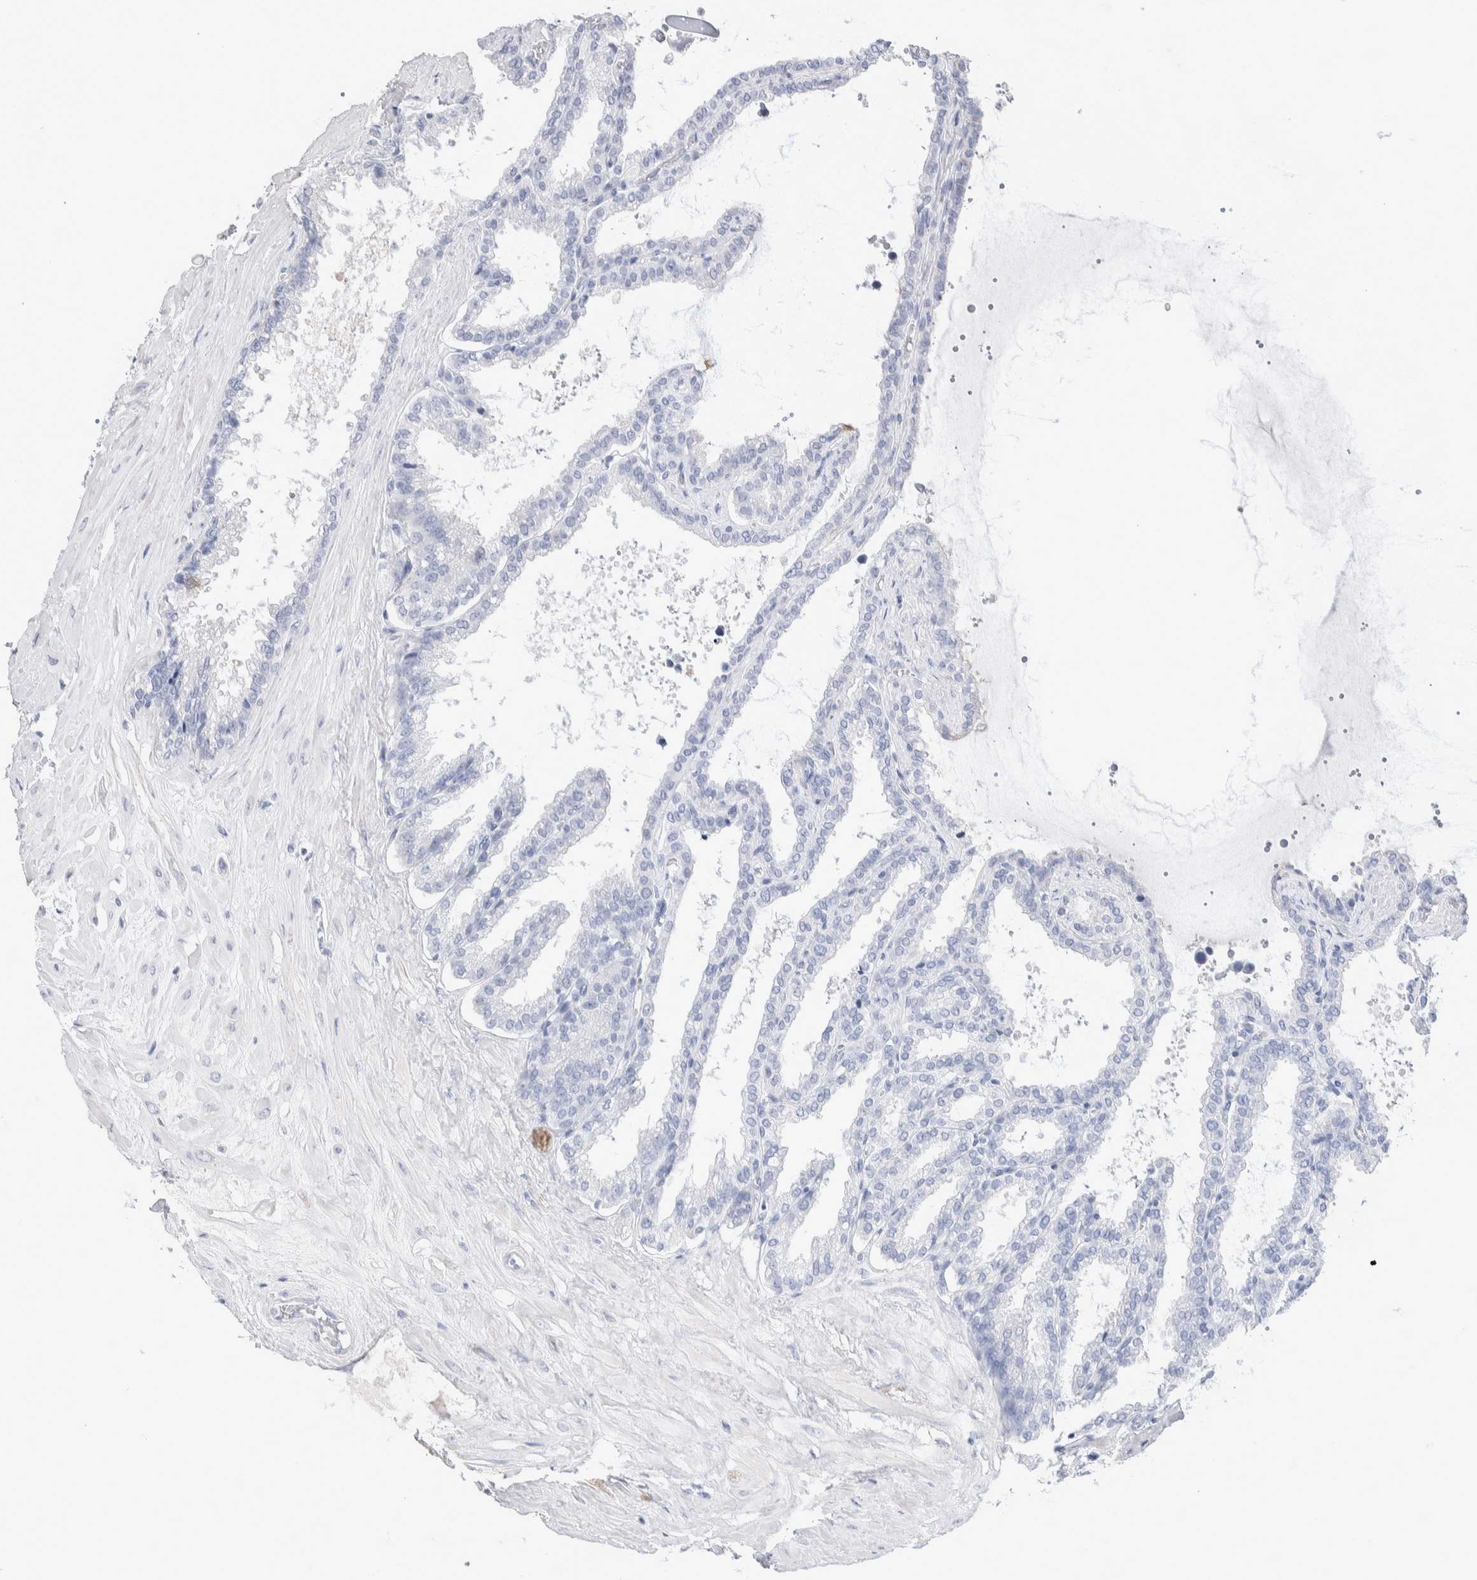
{"staining": {"intensity": "negative", "quantity": "none", "location": "none"}, "tissue": "seminal vesicle", "cell_type": "Glandular cells", "image_type": "normal", "snomed": [{"axis": "morphology", "description": "Normal tissue, NOS"}, {"axis": "topography", "description": "Seminal veicle"}], "caption": "Immunohistochemistry photomicrograph of benign seminal vesicle: seminal vesicle stained with DAB shows no significant protein staining in glandular cells.", "gene": "GDA", "patient": {"sex": "male", "age": 46}}